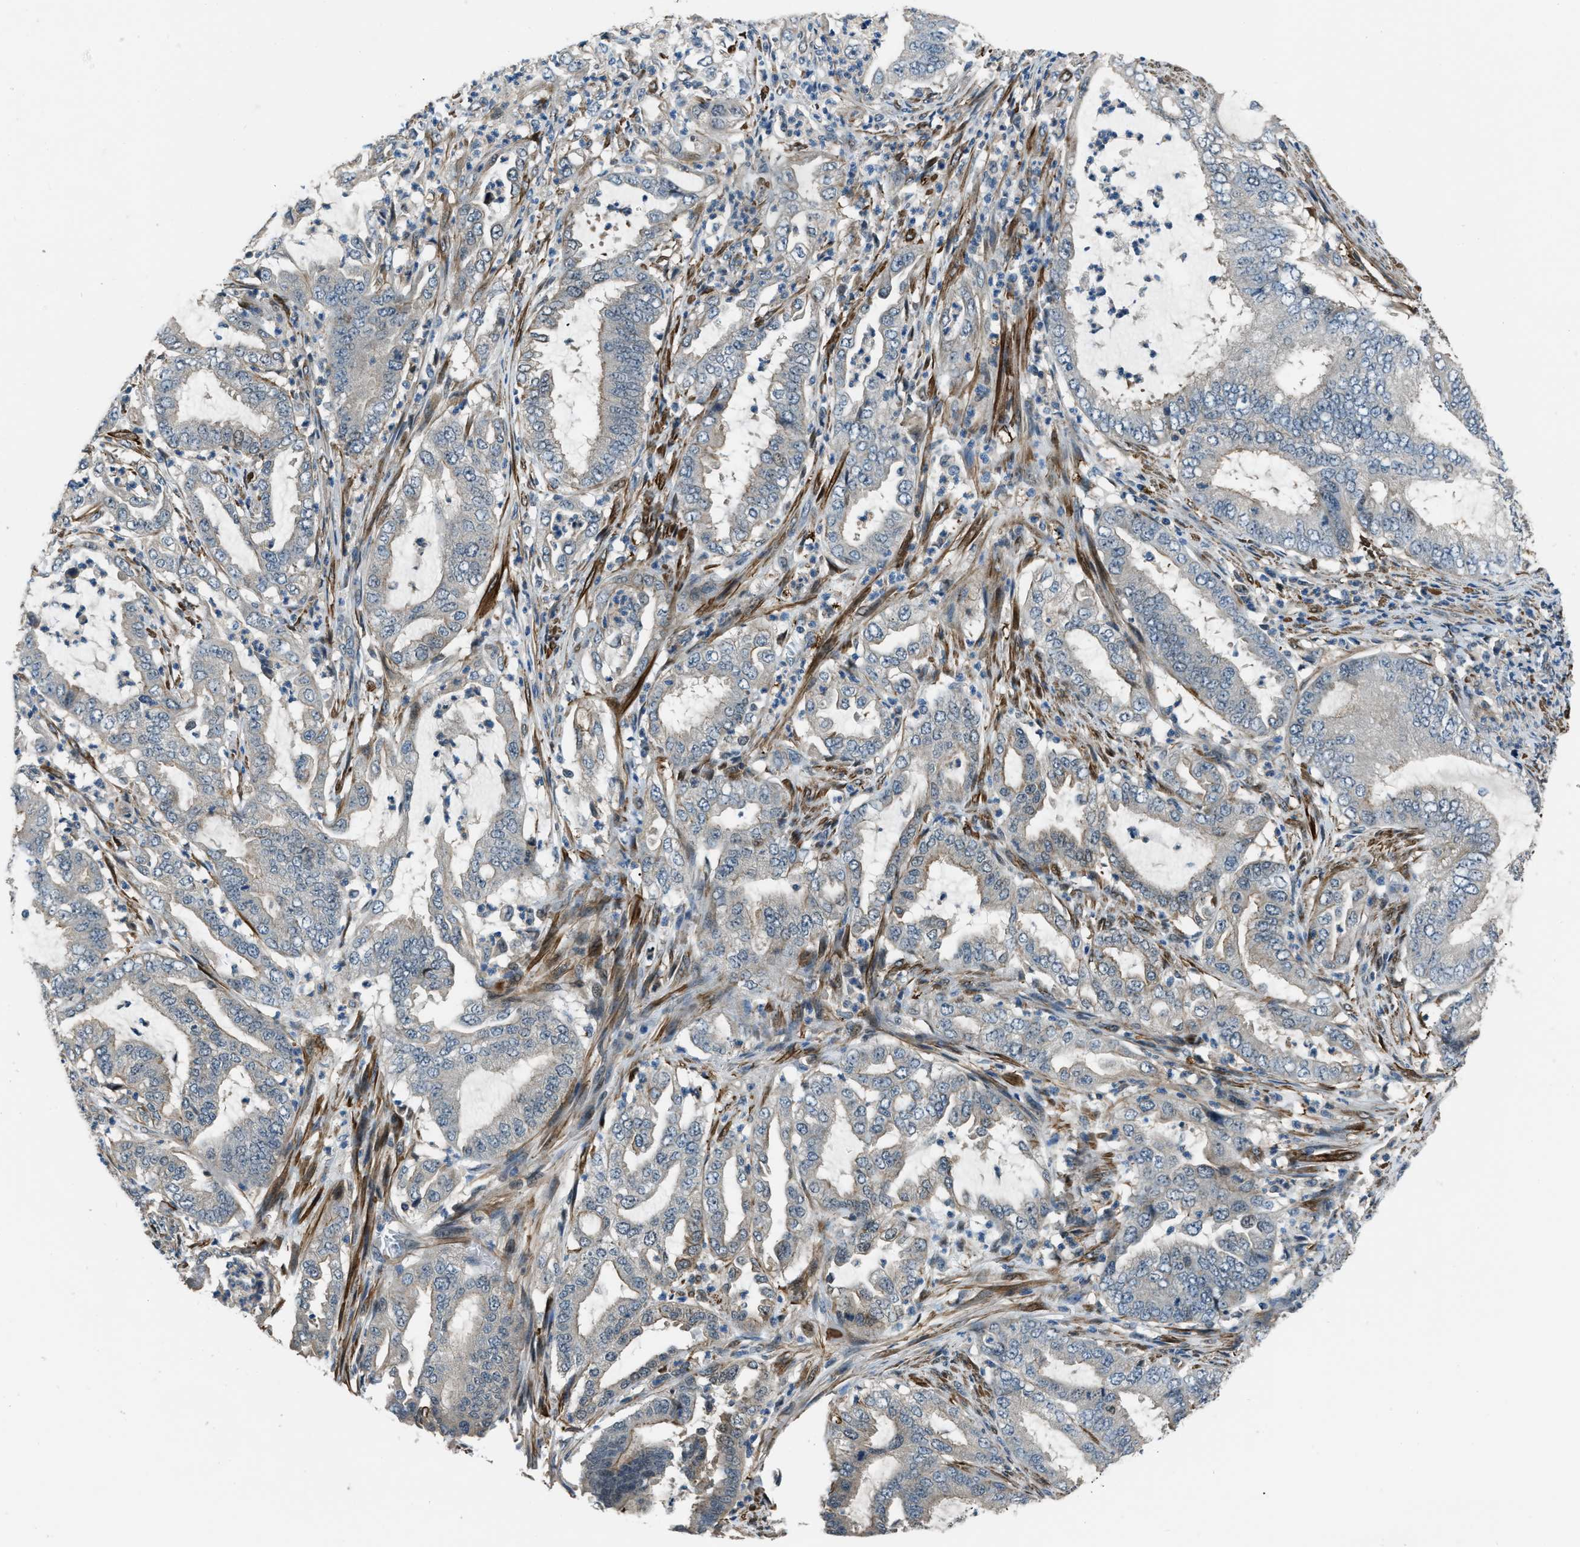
{"staining": {"intensity": "weak", "quantity": "<25%", "location": "cytoplasmic/membranous"}, "tissue": "endometrial cancer", "cell_type": "Tumor cells", "image_type": "cancer", "snomed": [{"axis": "morphology", "description": "Adenocarcinoma, NOS"}, {"axis": "topography", "description": "Endometrium"}], "caption": "A photomicrograph of endometrial cancer (adenocarcinoma) stained for a protein displays no brown staining in tumor cells.", "gene": "NUDCD3", "patient": {"sex": "female", "age": 51}}